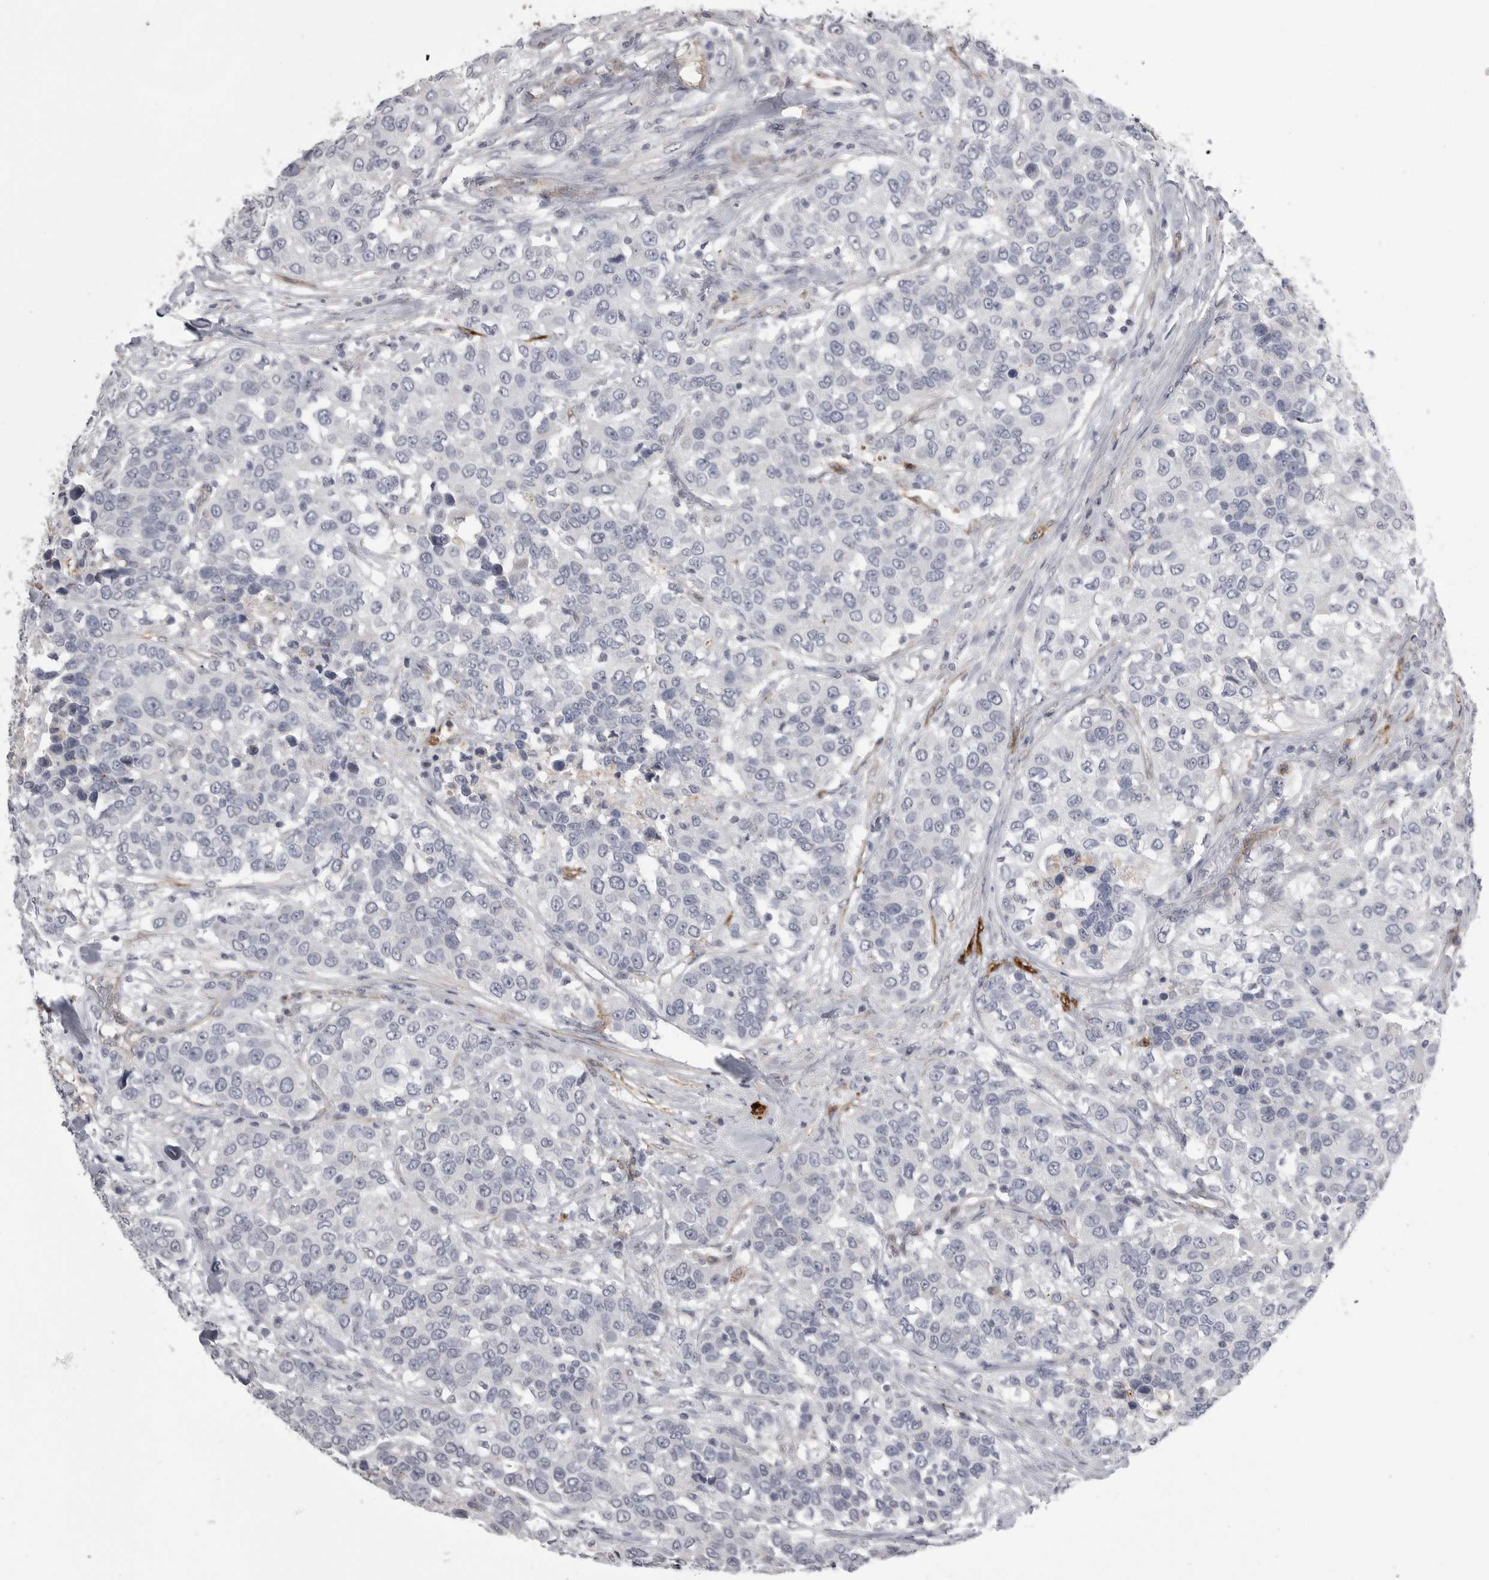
{"staining": {"intensity": "negative", "quantity": "none", "location": "none"}, "tissue": "urothelial cancer", "cell_type": "Tumor cells", "image_type": "cancer", "snomed": [{"axis": "morphology", "description": "Urothelial carcinoma, High grade"}, {"axis": "topography", "description": "Urinary bladder"}], "caption": "This photomicrograph is of urothelial cancer stained with IHC to label a protein in brown with the nuclei are counter-stained blue. There is no positivity in tumor cells.", "gene": "AOC3", "patient": {"sex": "female", "age": 80}}